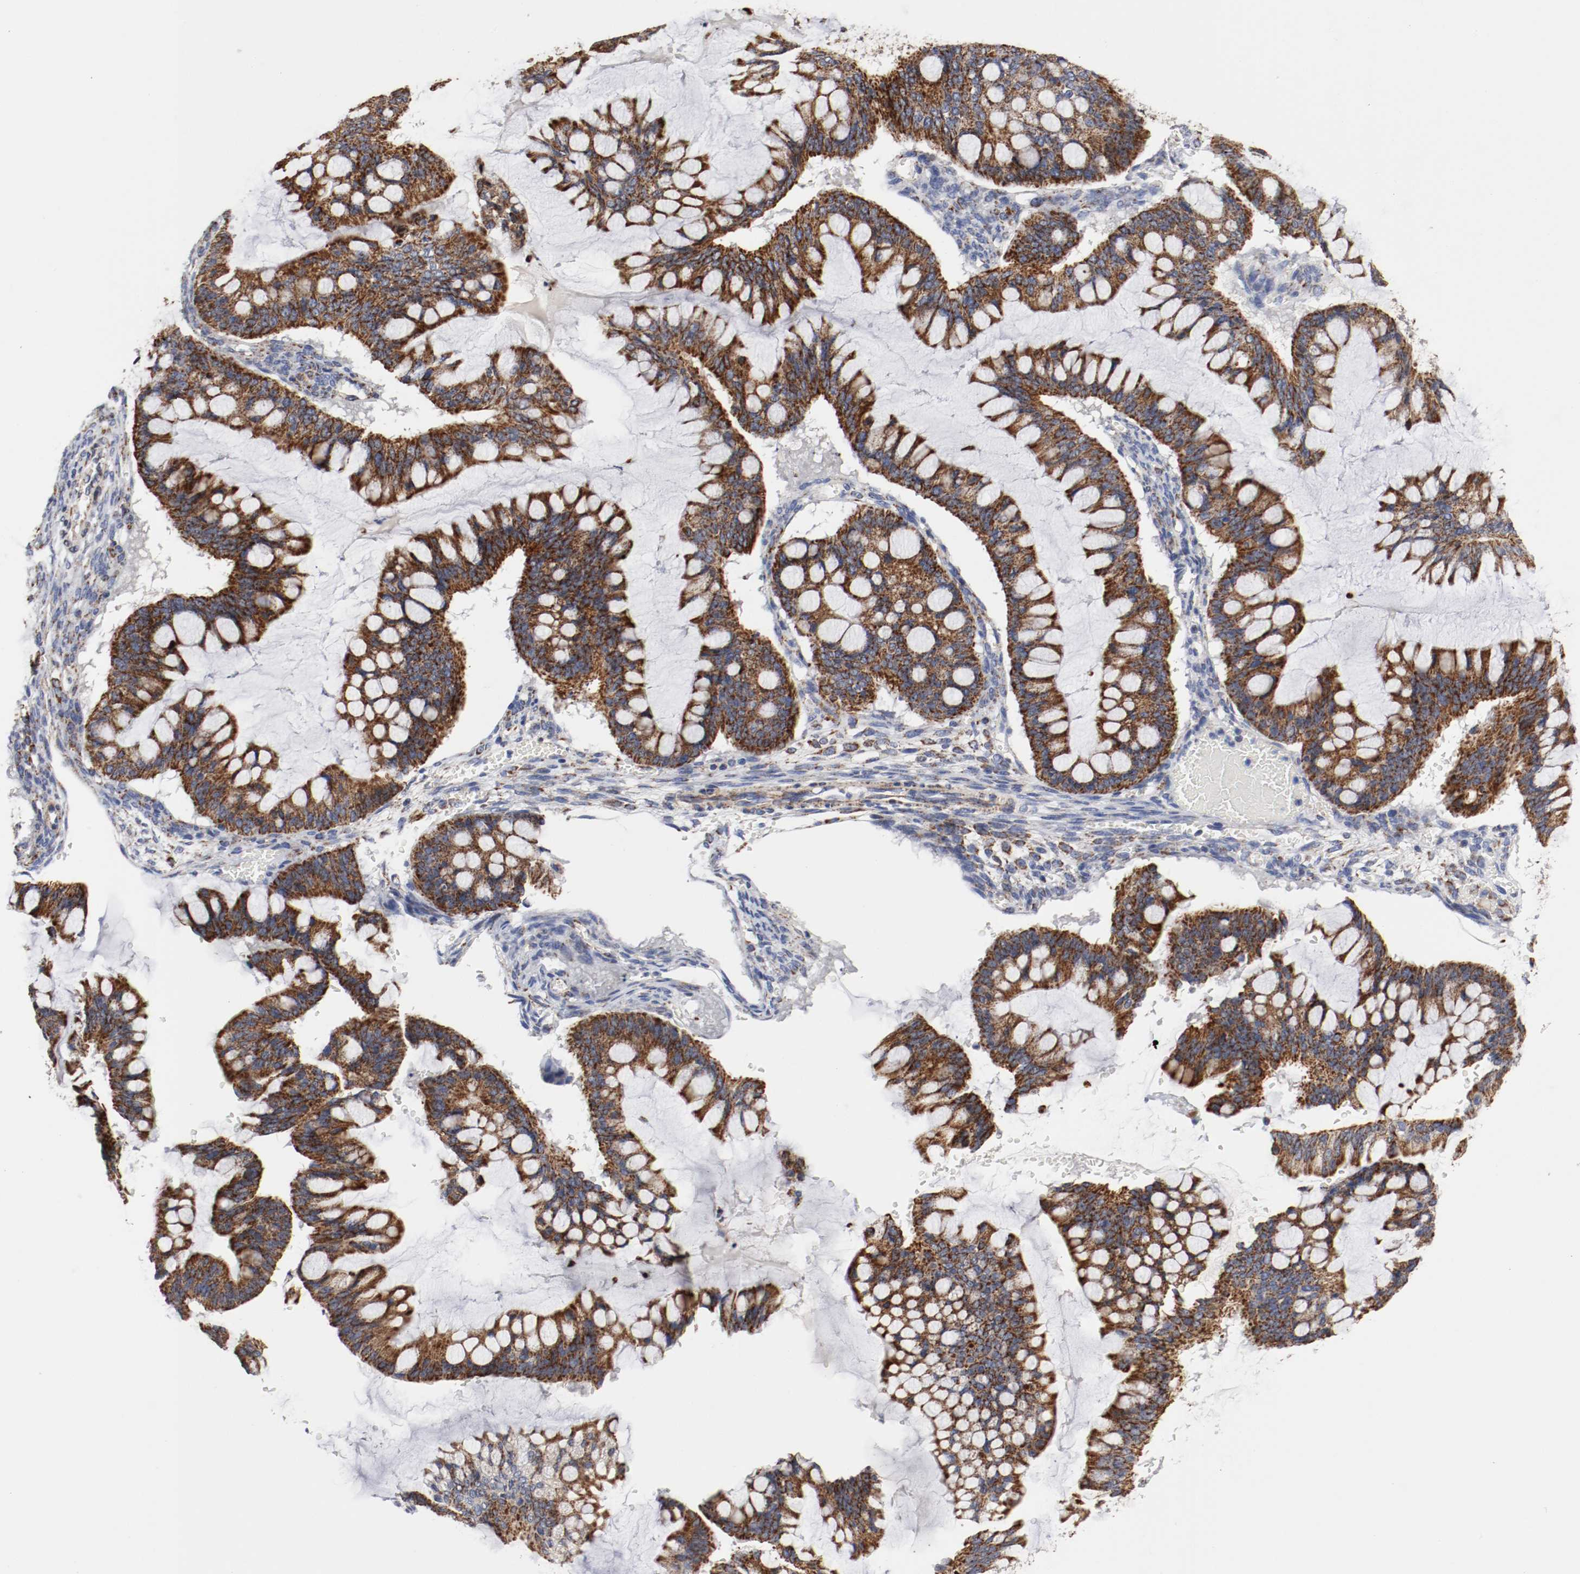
{"staining": {"intensity": "strong", "quantity": ">75%", "location": "cytoplasmic/membranous"}, "tissue": "ovarian cancer", "cell_type": "Tumor cells", "image_type": "cancer", "snomed": [{"axis": "morphology", "description": "Cystadenocarcinoma, mucinous, NOS"}, {"axis": "topography", "description": "Ovary"}], "caption": "Immunohistochemistry of mucinous cystadenocarcinoma (ovarian) shows high levels of strong cytoplasmic/membranous positivity in about >75% of tumor cells.", "gene": "AFG3L2", "patient": {"sex": "female", "age": 73}}